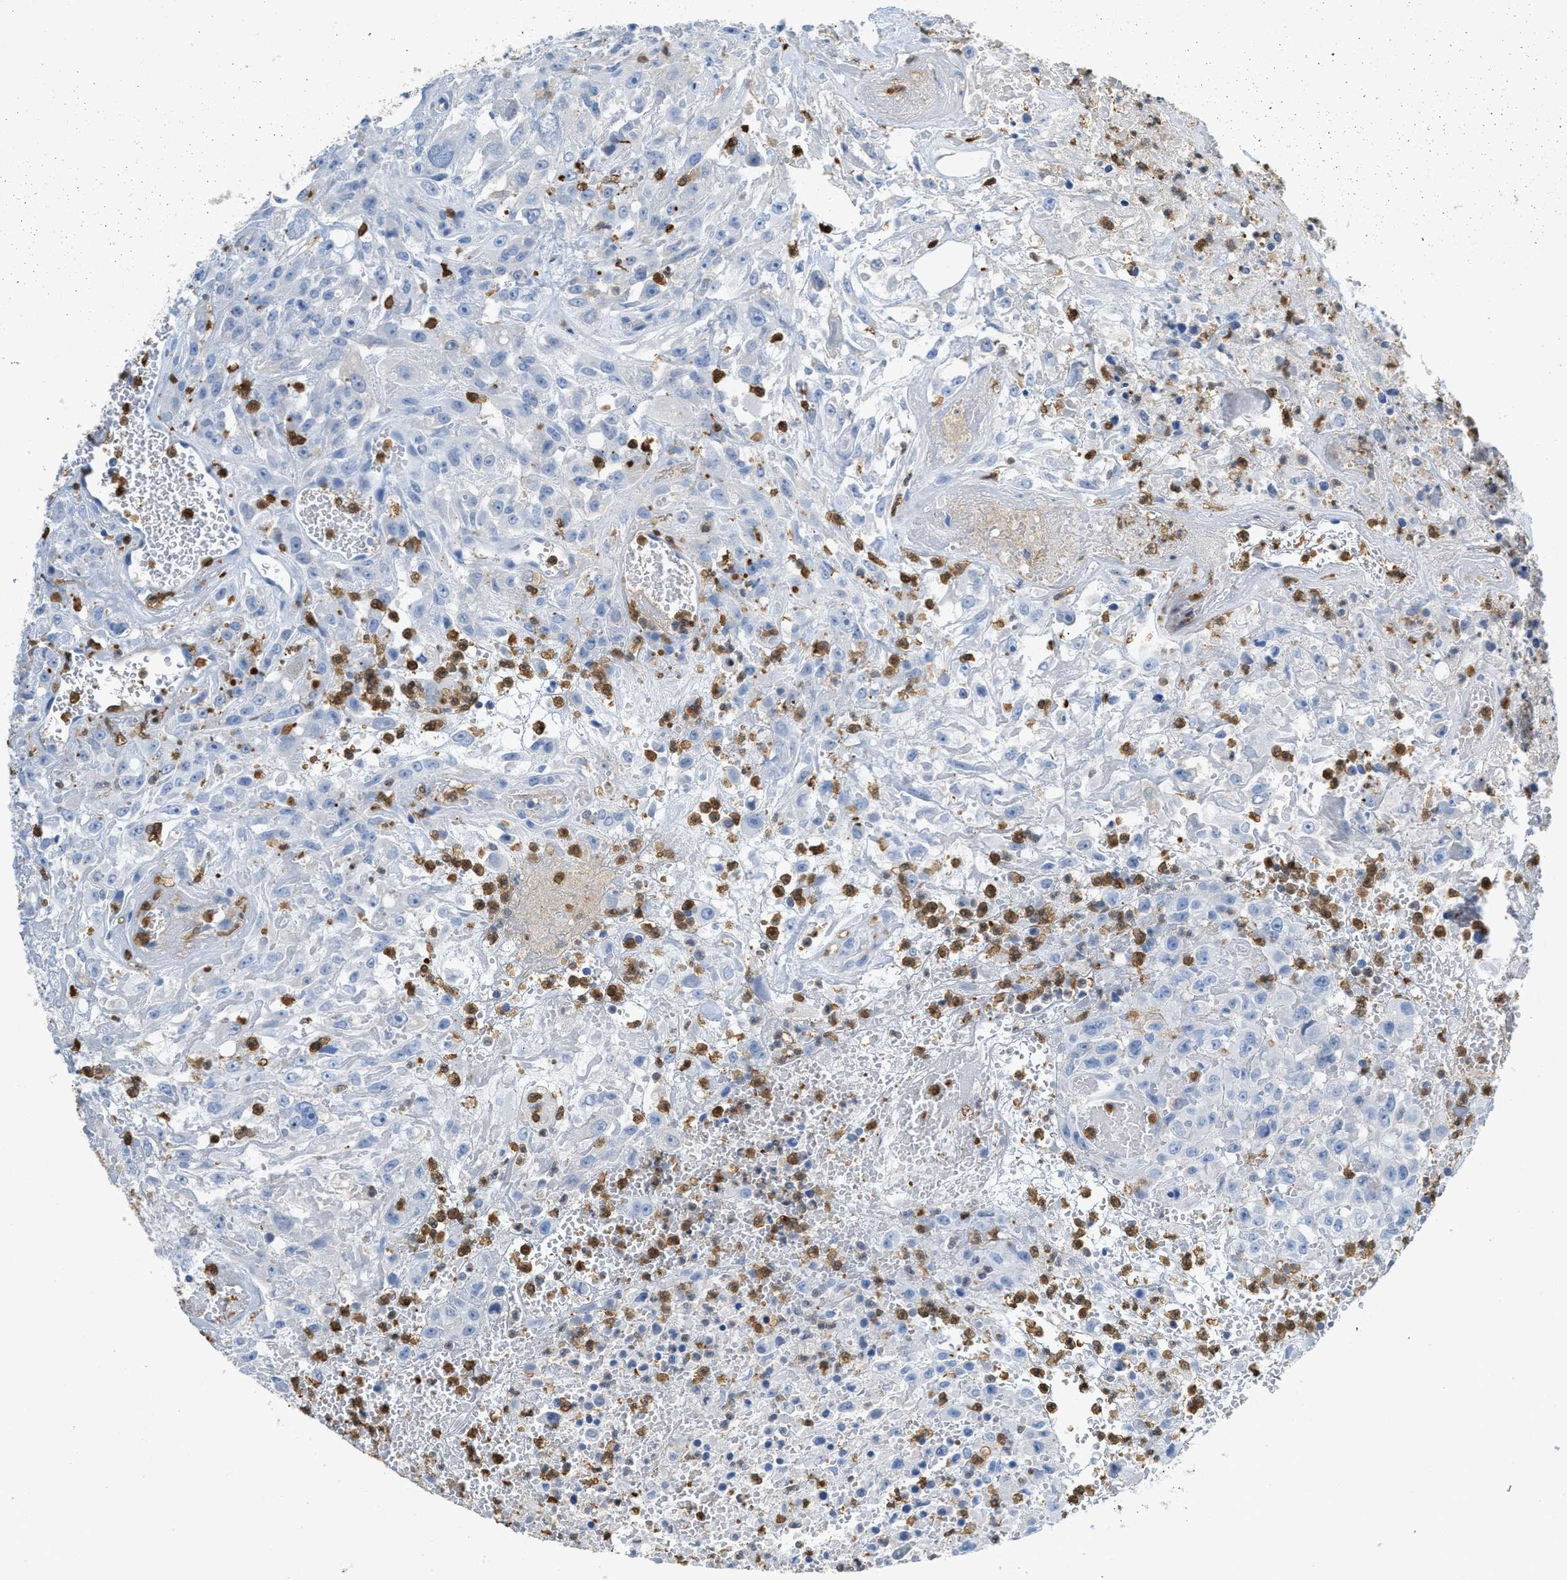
{"staining": {"intensity": "negative", "quantity": "none", "location": "none"}, "tissue": "urothelial cancer", "cell_type": "Tumor cells", "image_type": "cancer", "snomed": [{"axis": "morphology", "description": "Urothelial carcinoma, High grade"}, {"axis": "topography", "description": "Urinary bladder"}], "caption": "An immunohistochemistry histopathology image of high-grade urothelial carcinoma is shown. There is no staining in tumor cells of high-grade urothelial carcinoma.", "gene": "SERPINB1", "patient": {"sex": "male", "age": 46}}